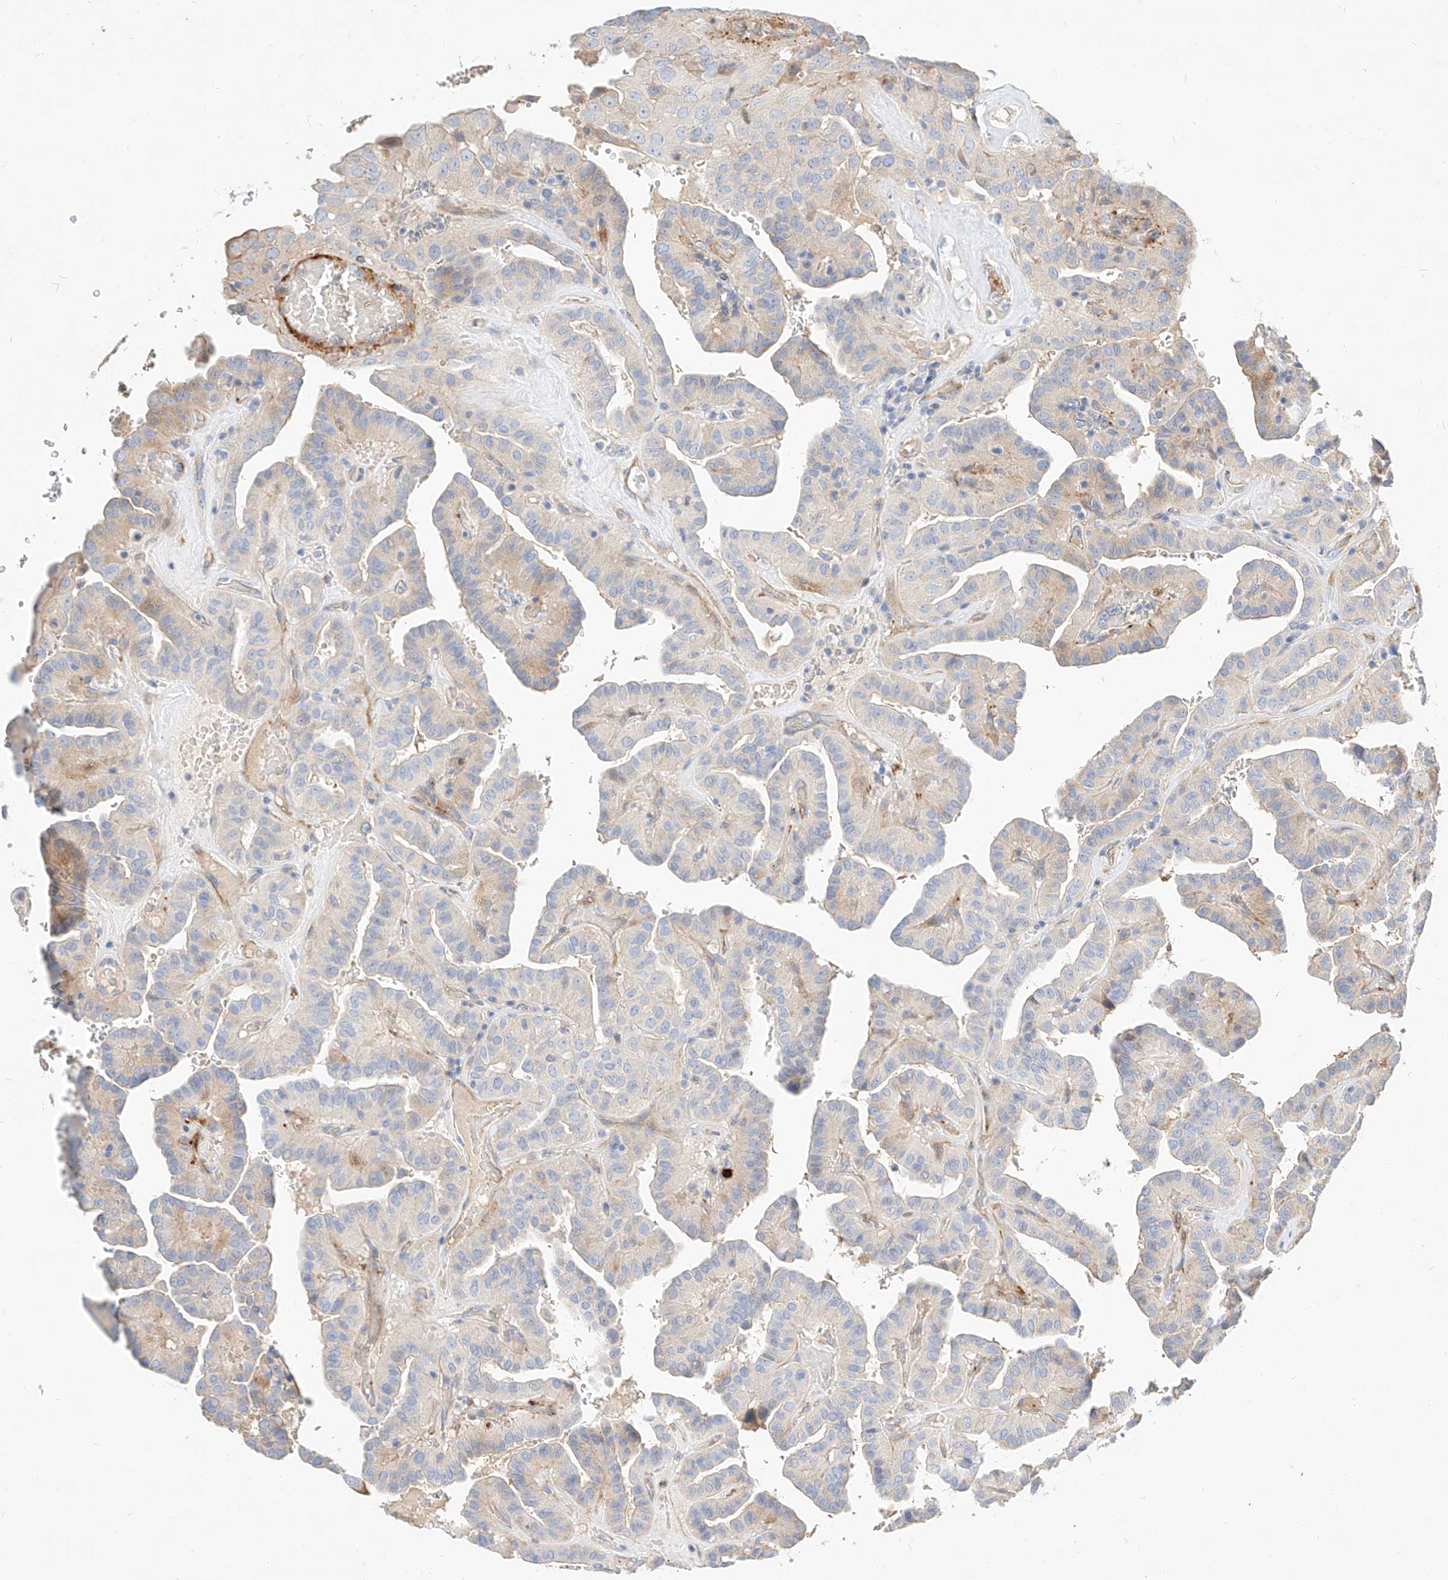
{"staining": {"intensity": "weak", "quantity": "<25%", "location": "cytoplasmic/membranous"}, "tissue": "thyroid cancer", "cell_type": "Tumor cells", "image_type": "cancer", "snomed": [{"axis": "morphology", "description": "Papillary adenocarcinoma, NOS"}, {"axis": "topography", "description": "Thyroid gland"}], "caption": "High power microscopy image of an IHC photomicrograph of thyroid cancer (papillary adenocarcinoma), revealing no significant expression in tumor cells. (DAB (3,3'-diaminobenzidine) immunohistochemistry with hematoxylin counter stain).", "gene": "KCNH5", "patient": {"sex": "male", "age": 77}}